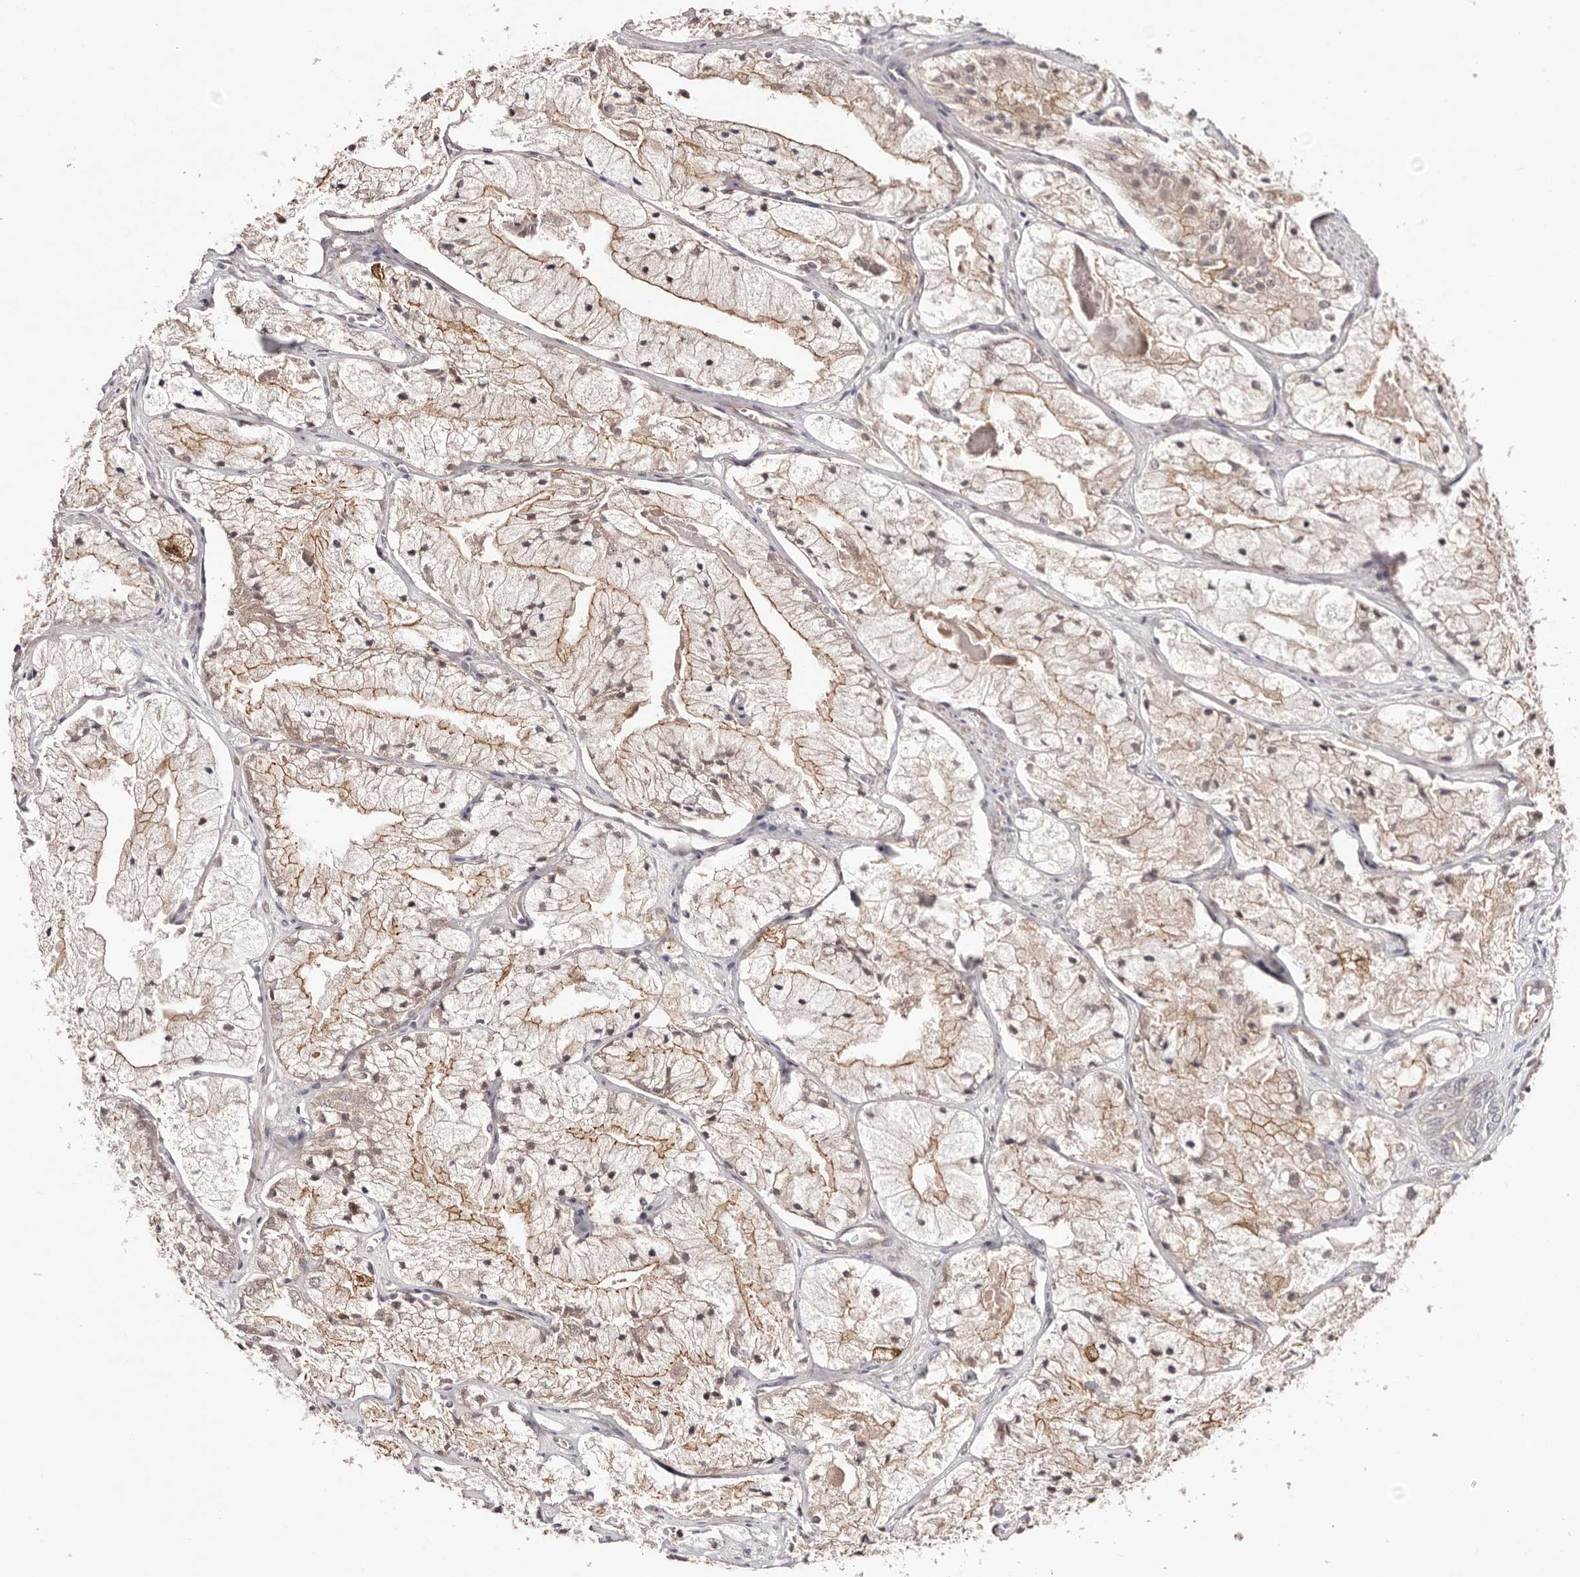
{"staining": {"intensity": "moderate", "quantity": "25%-75%", "location": "cytoplasmic/membranous"}, "tissue": "prostate cancer", "cell_type": "Tumor cells", "image_type": "cancer", "snomed": [{"axis": "morphology", "description": "Adenocarcinoma, High grade"}, {"axis": "topography", "description": "Prostate"}], "caption": "Protein expression analysis of human prostate adenocarcinoma (high-grade) reveals moderate cytoplasmic/membranous expression in approximately 25%-75% of tumor cells.", "gene": "EGR3", "patient": {"sex": "male", "age": 50}}